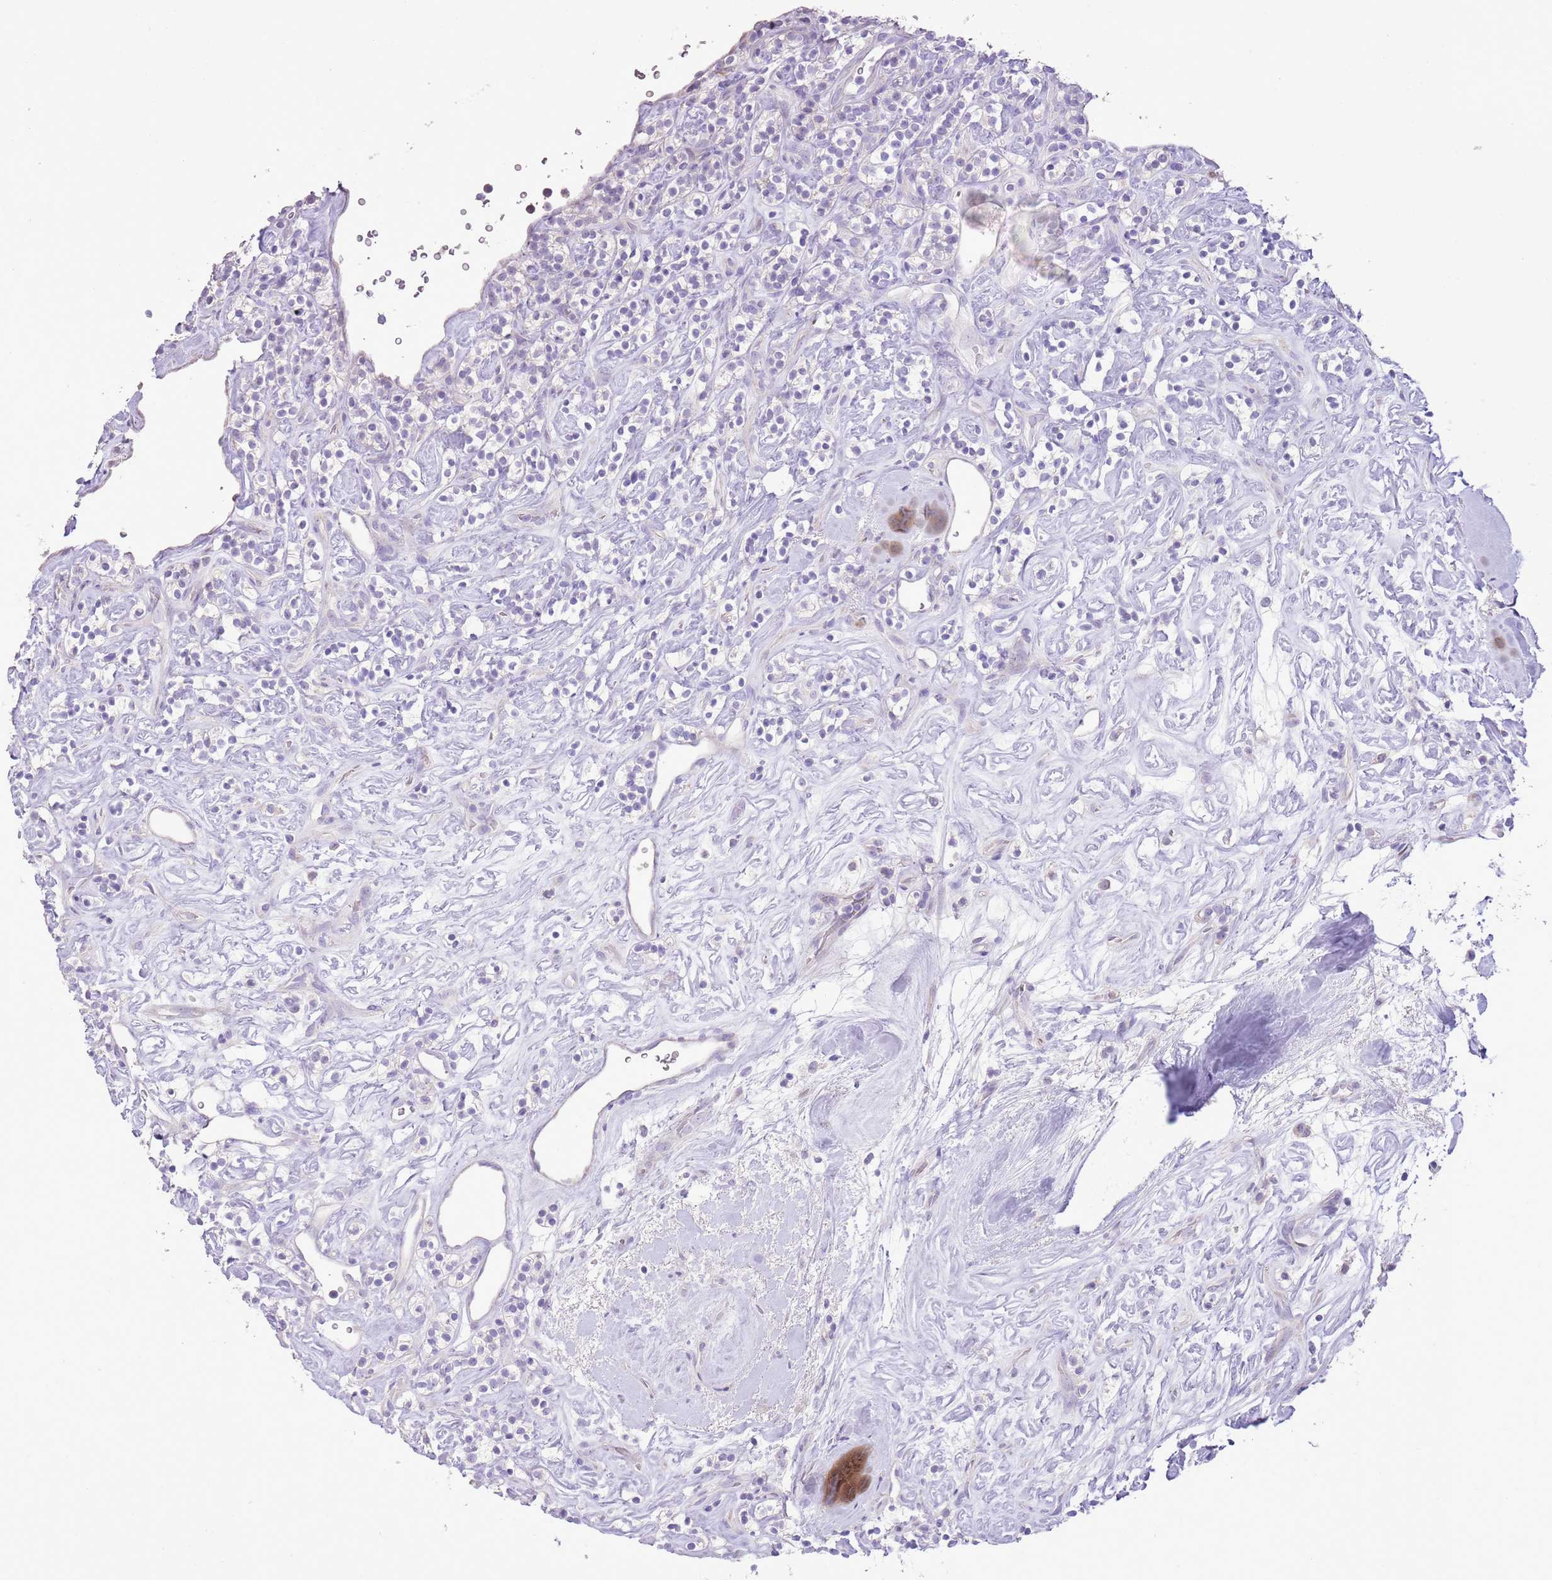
{"staining": {"intensity": "negative", "quantity": "none", "location": "none"}, "tissue": "renal cancer", "cell_type": "Tumor cells", "image_type": "cancer", "snomed": [{"axis": "morphology", "description": "Adenocarcinoma, NOS"}, {"axis": "topography", "description": "Kidney"}], "caption": "IHC image of neoplastic tissue: human renal adenocarcinoma stained with DAB demonstrates no significant protein staining in tumor cells.", "gene": "GMNN", "patient": {"sex": "male", "age": 77}}